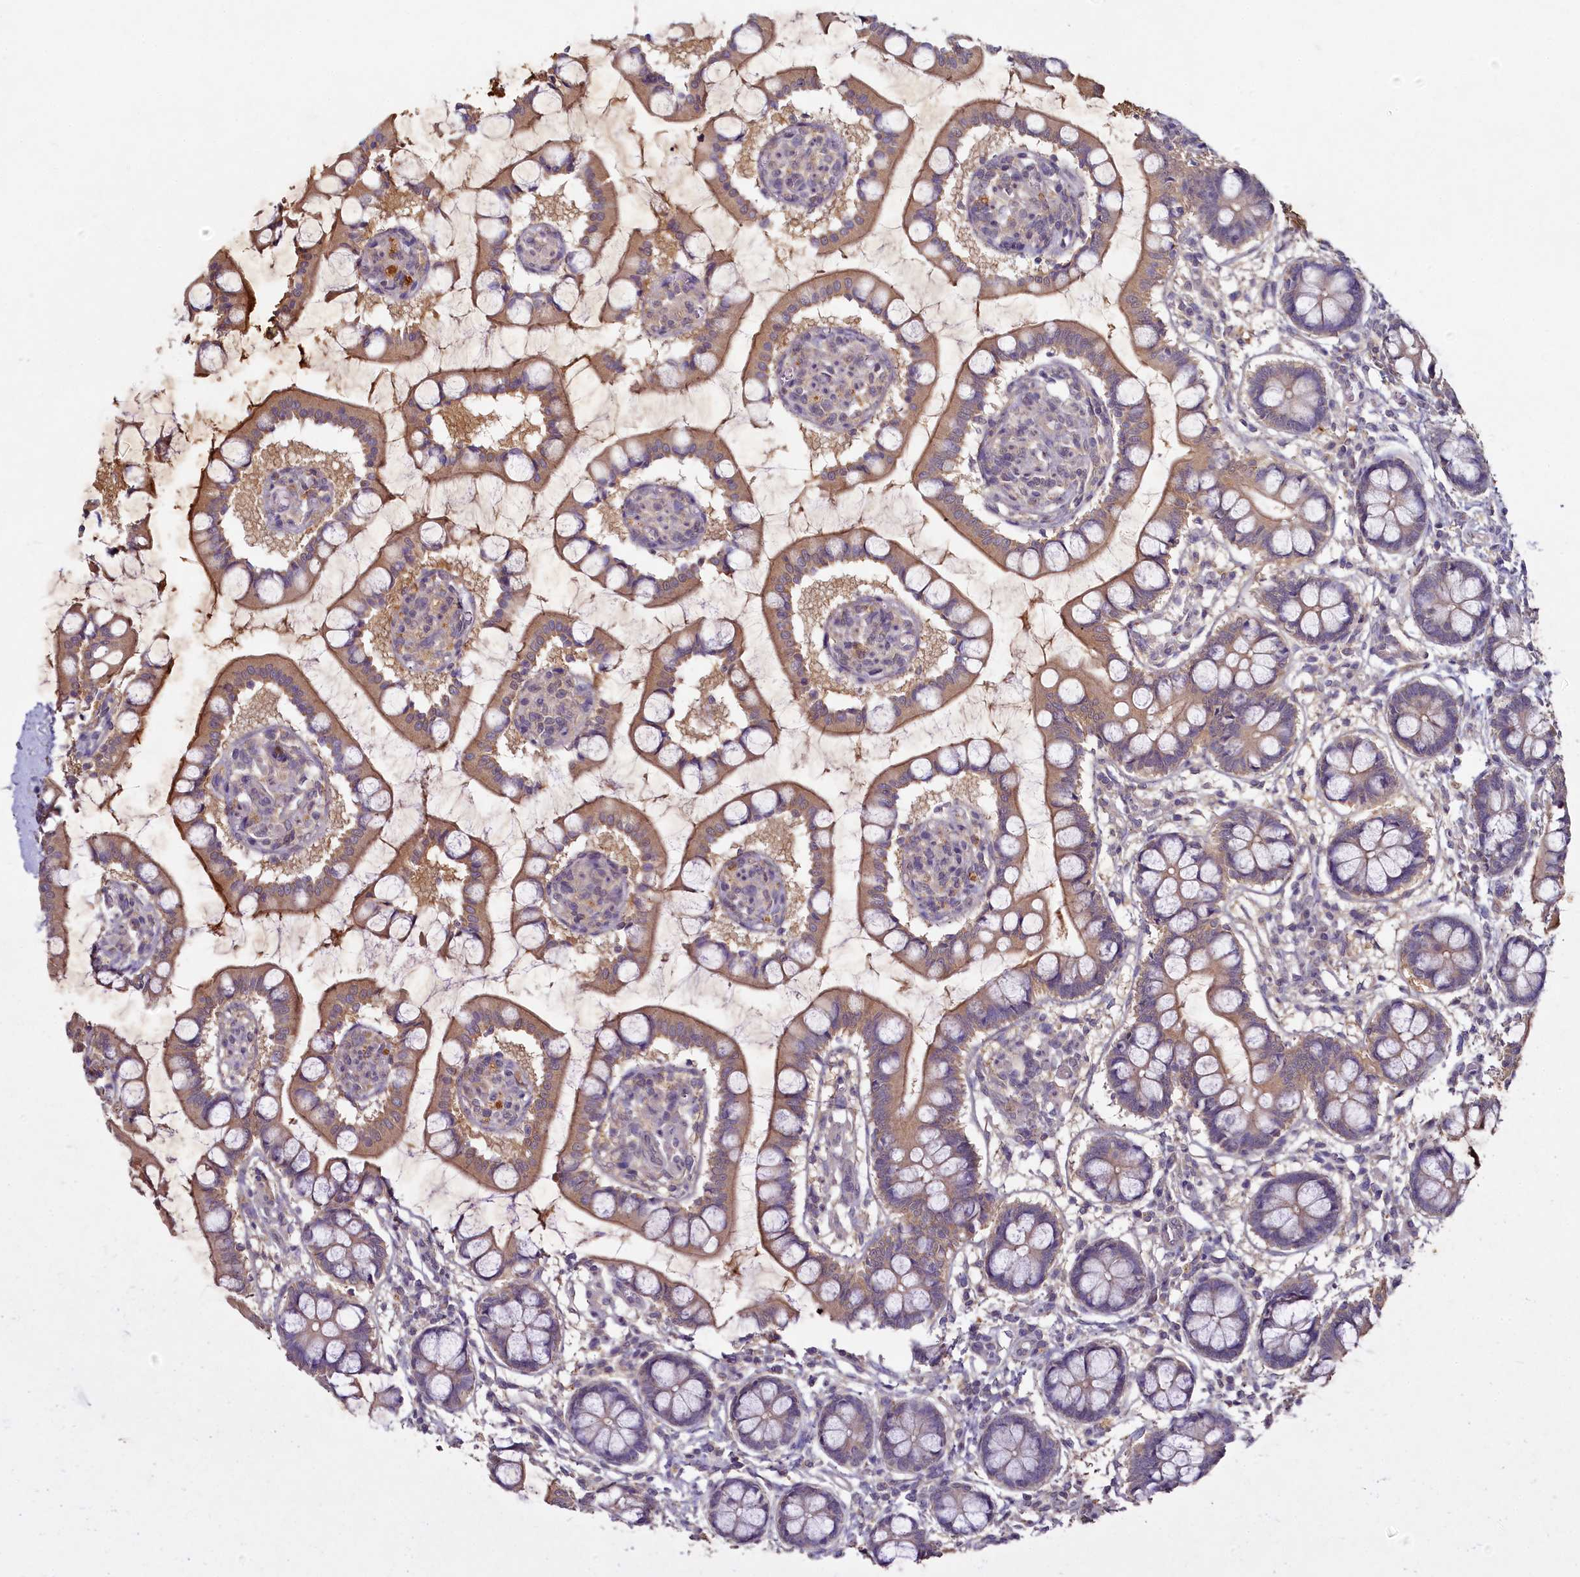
{"staining": {"intensity": "moderate", "quantity": ">75%", "location": "cytoplasmic/membranous"}, "tissue": "small intestine", "cell_type": "Glandular cells", "image_type": "normal", "snomed": [{"axis": "morphology", "description": "Normal tissue, NOS"}, {"axis": "topography", "description": "Small intestine"}], "caption": "The image exhibits immunohistochemical staining of benign small intestine. There is moderate cytoplasmic/membranous expression is present in about >75% of glandular cells.", "gene": "HERC3", "patient": {"sex": "male", "age": 52}}